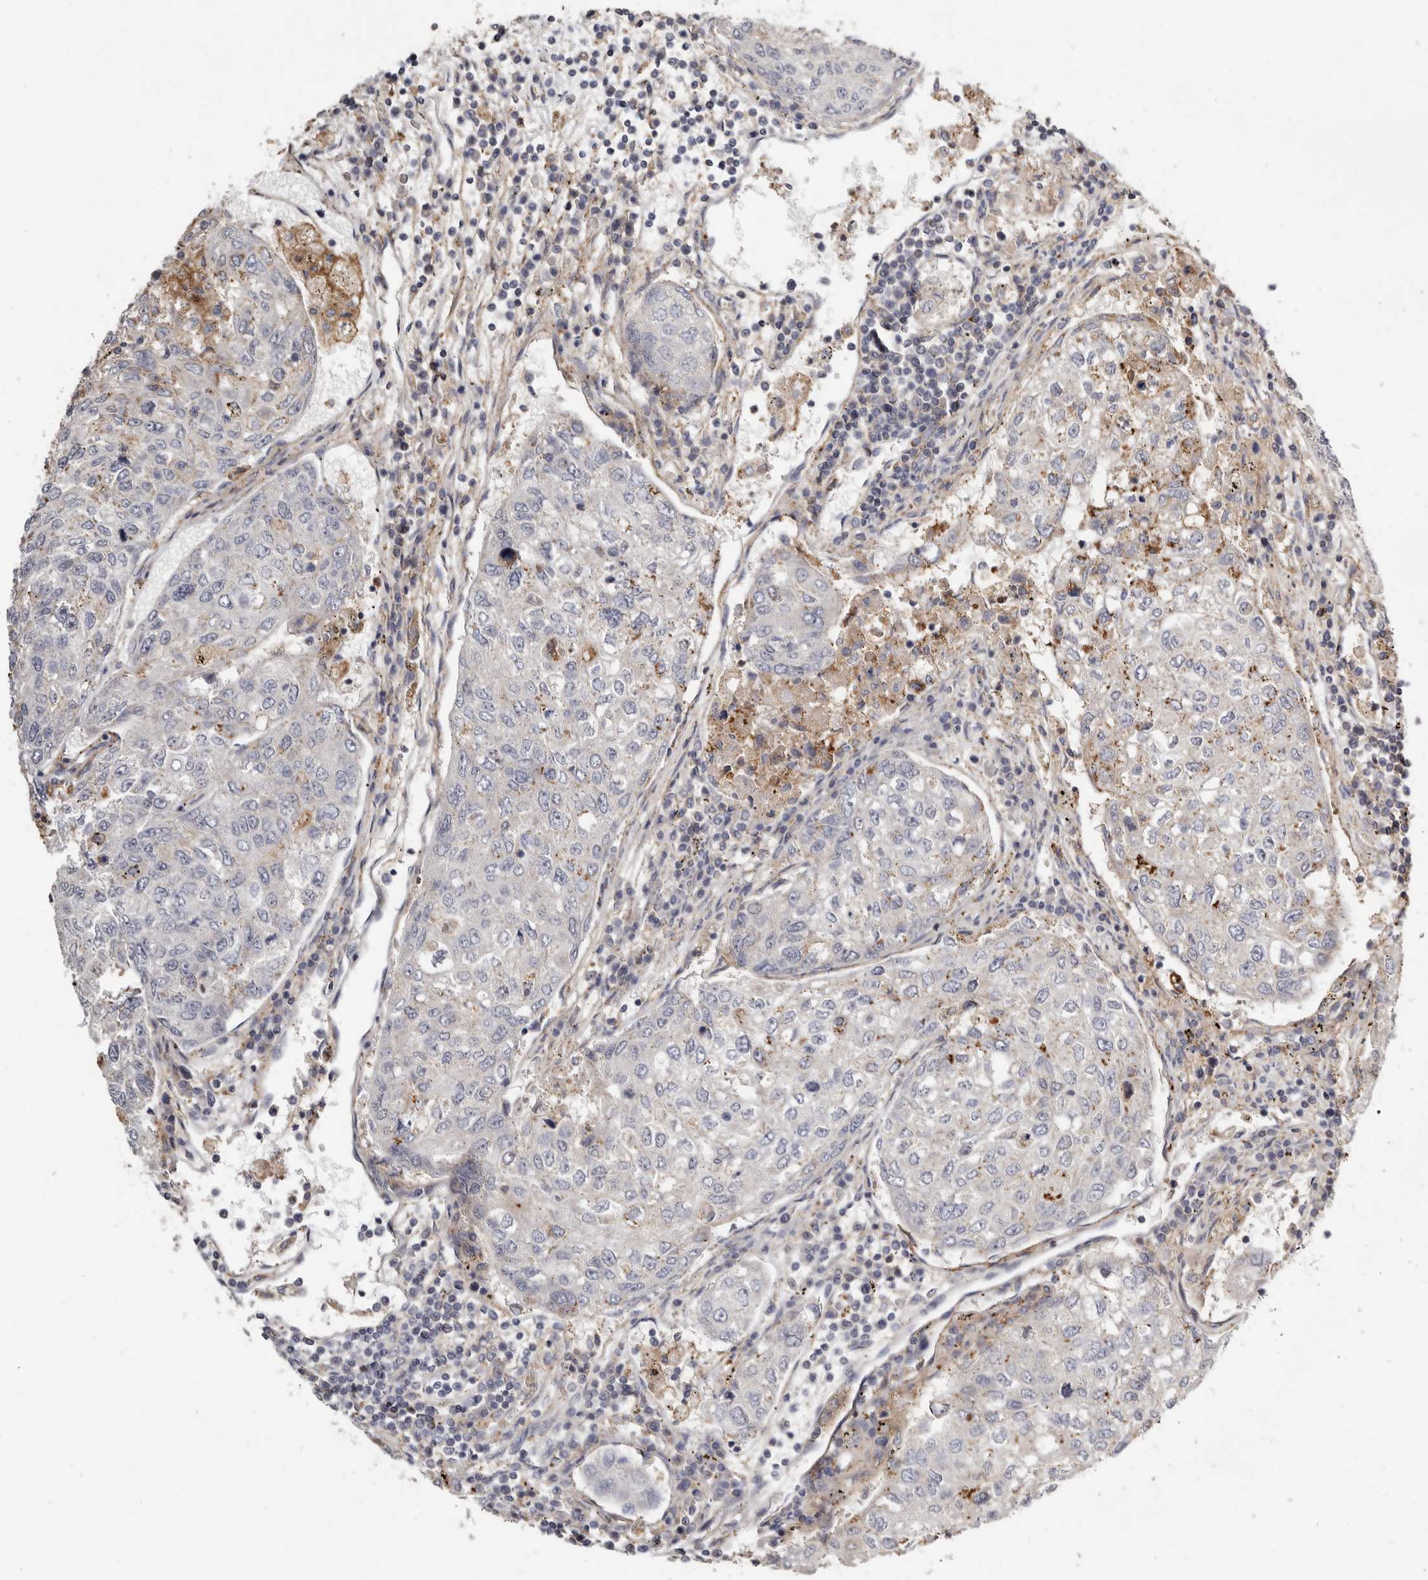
{"staining": {"intensity": "weak", "quantity": "<25%", "location": "cytoplasmic/membranous"}, "tissue": "urothelial cancer", "cell_type": "Tumor cells", "image_type": "cancer", "snomed": [{"axis": "morphology", "description": "Urothelial carcinoma, High grade"}, {"axis": "topography", "description": "Lymph node"}, {"axis": "topography", "description": "Urinary bladder"}], "caption": "There is no significant positivity in tumor cells of high-grade urothelial carcinoma.", "gene": "KIF26B", "patient": {"sex": "male", "age": 51}}